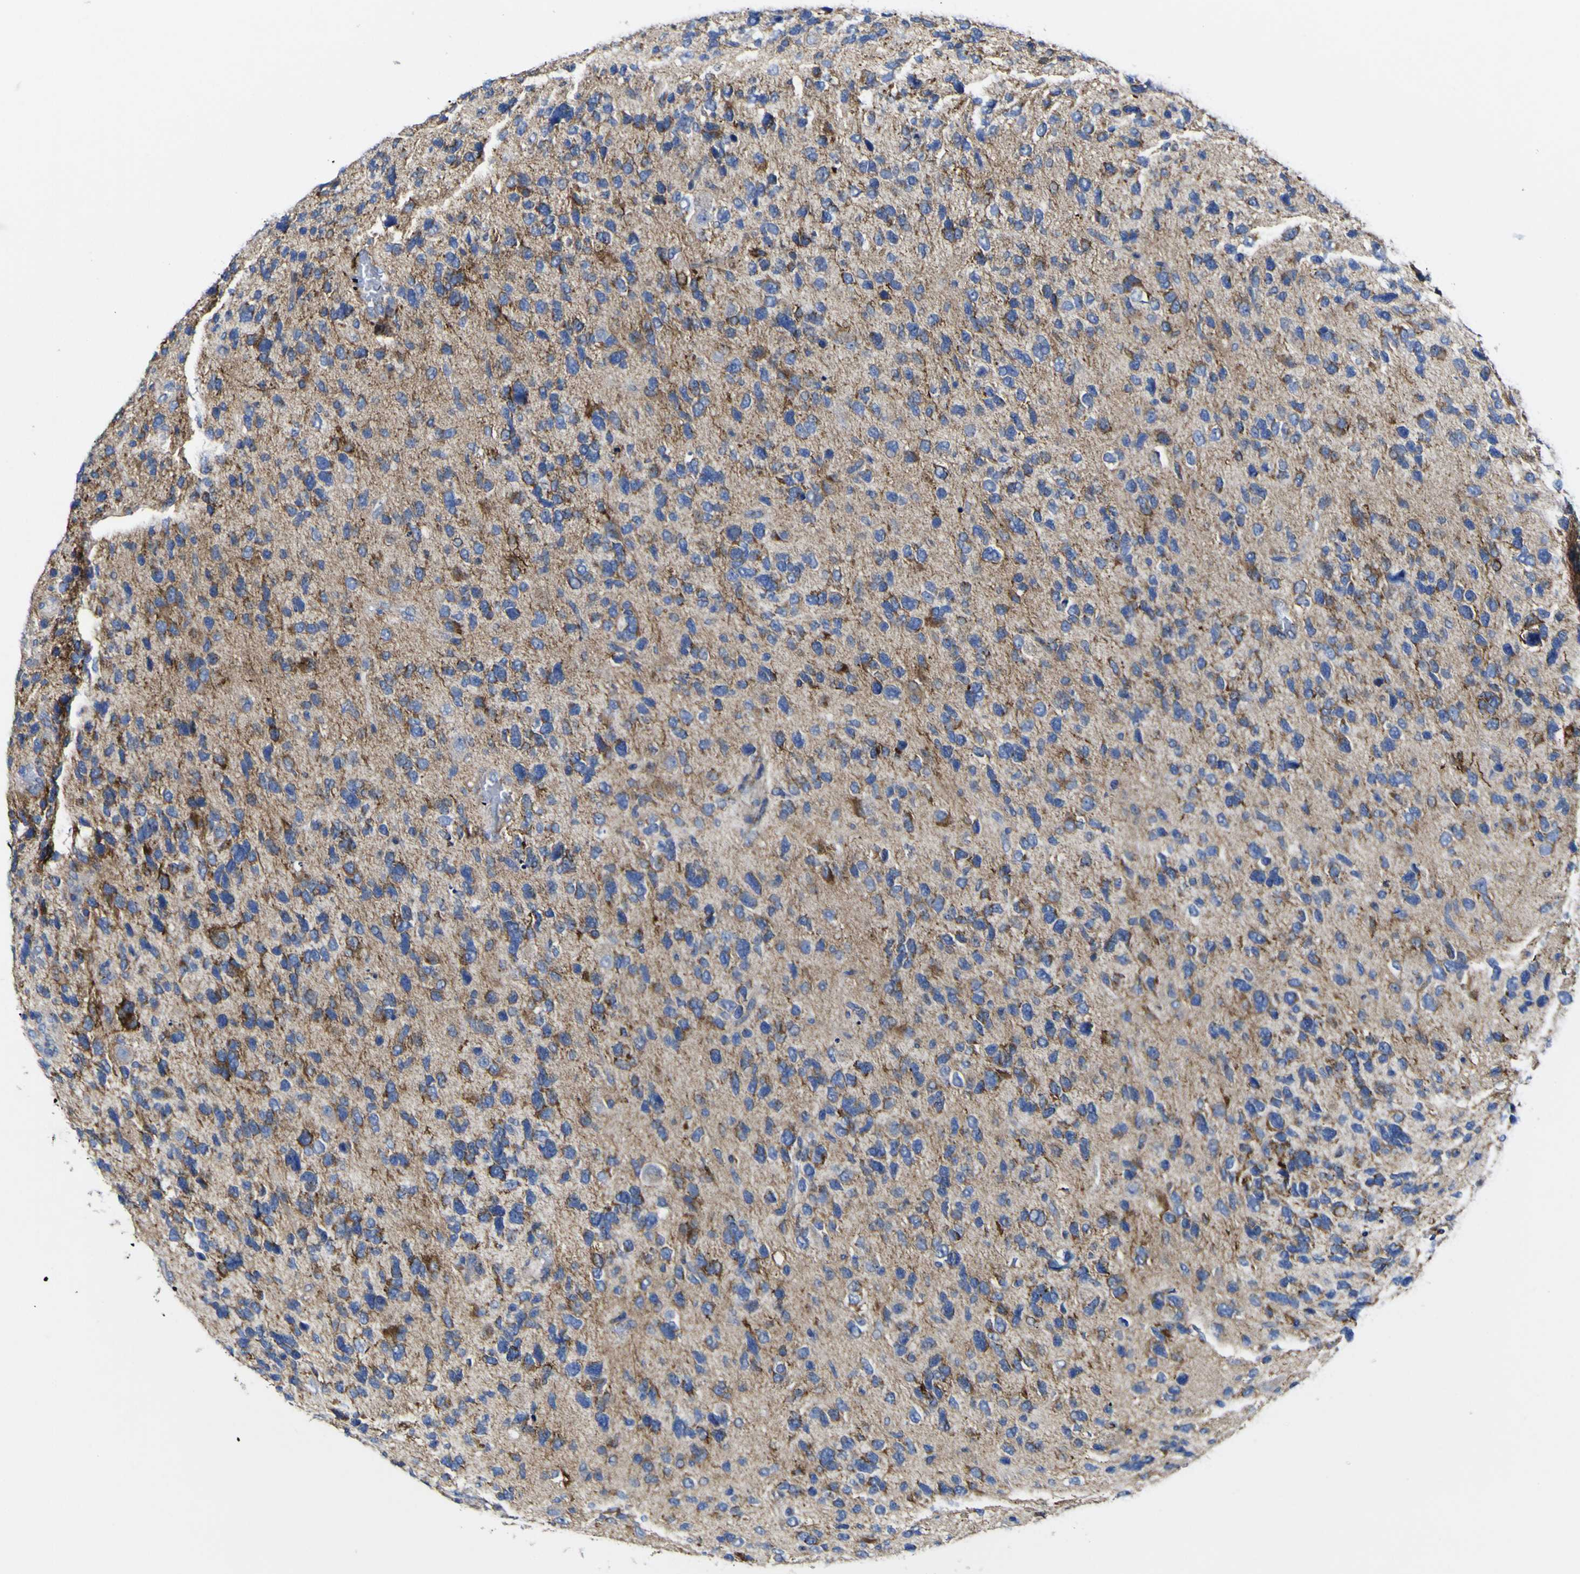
{"staining": {"intensity": "moderate", "quantity": "25%-75%", "location": "cytoplasmic/membranous"}, "tissue": "glioma", "cell_type": "Tumor cells", "image_type": "cancer", "snomed": [{"axis": "morphology", "description": "Glioma, malignant, High grade"}, {"axis": "topography", "description": "Brain"}], "caption": "Brown immunohistochemical staining in glioma reveals moderate cytoplasmic/membranous expression in about 25%-75% of tumor cells.", "gene": "CCDC90B", "patient": {"sex": "female", "age": 58}}